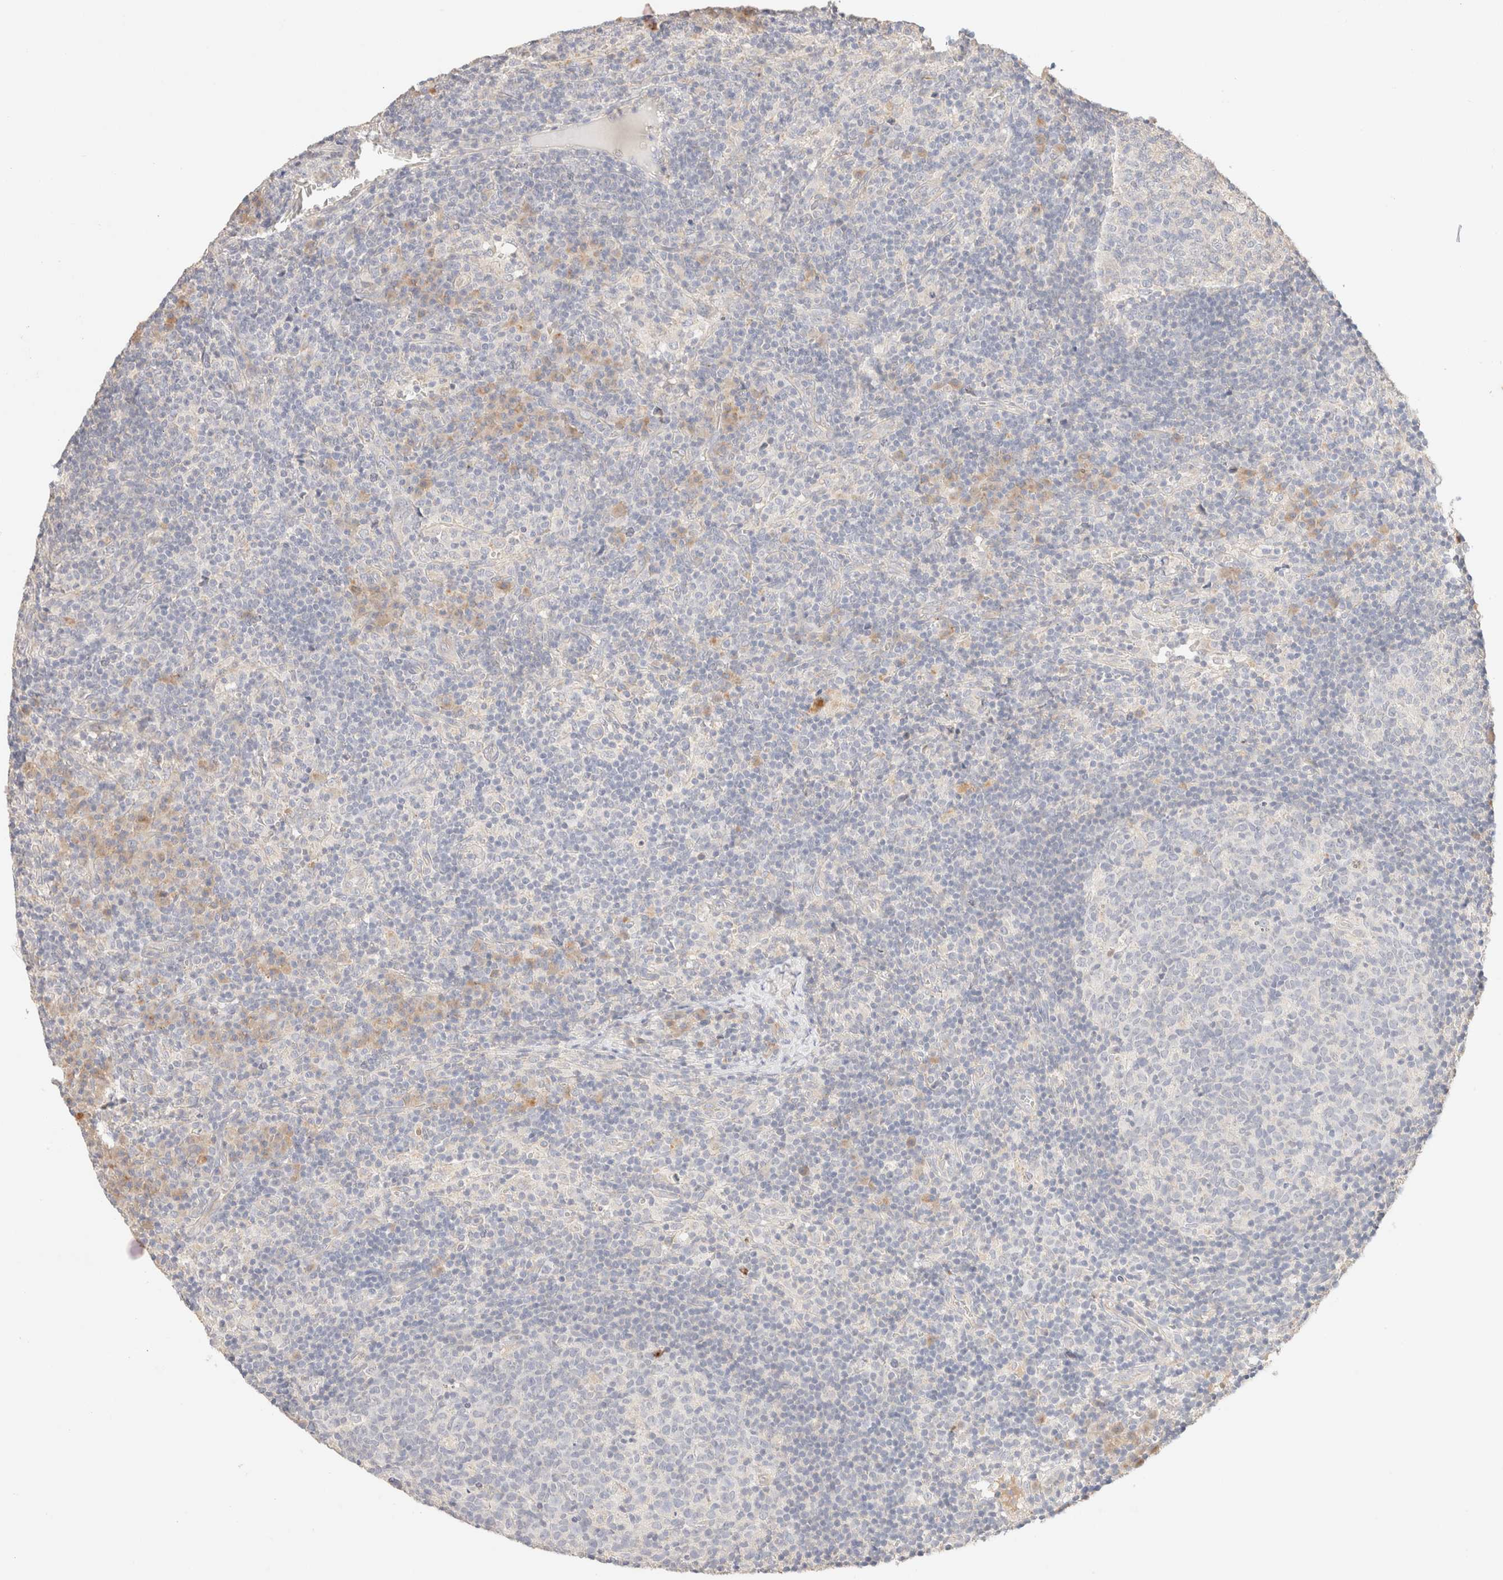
{"staining": {"intensity": "negative", "quantity": "none", "location": "none"}, "tissue": "lymph node", "cell_type": "Germinal center cells", "image_type": "normal", "snomed": [{"axis": "morphology", "description": "Normal tissue, NOS"}, {"axis": "morphology", "description": "Inflammation, NOS"}, {"axis": "topography", "description": "Lymph node"}], "caption": "IHC photomicrograph of benign lymph node stained for a protein (brown), which reveals no staining in germinal center cells.", "gene": "SNTB1", "patient": {"sex": "male", "age": 55}}